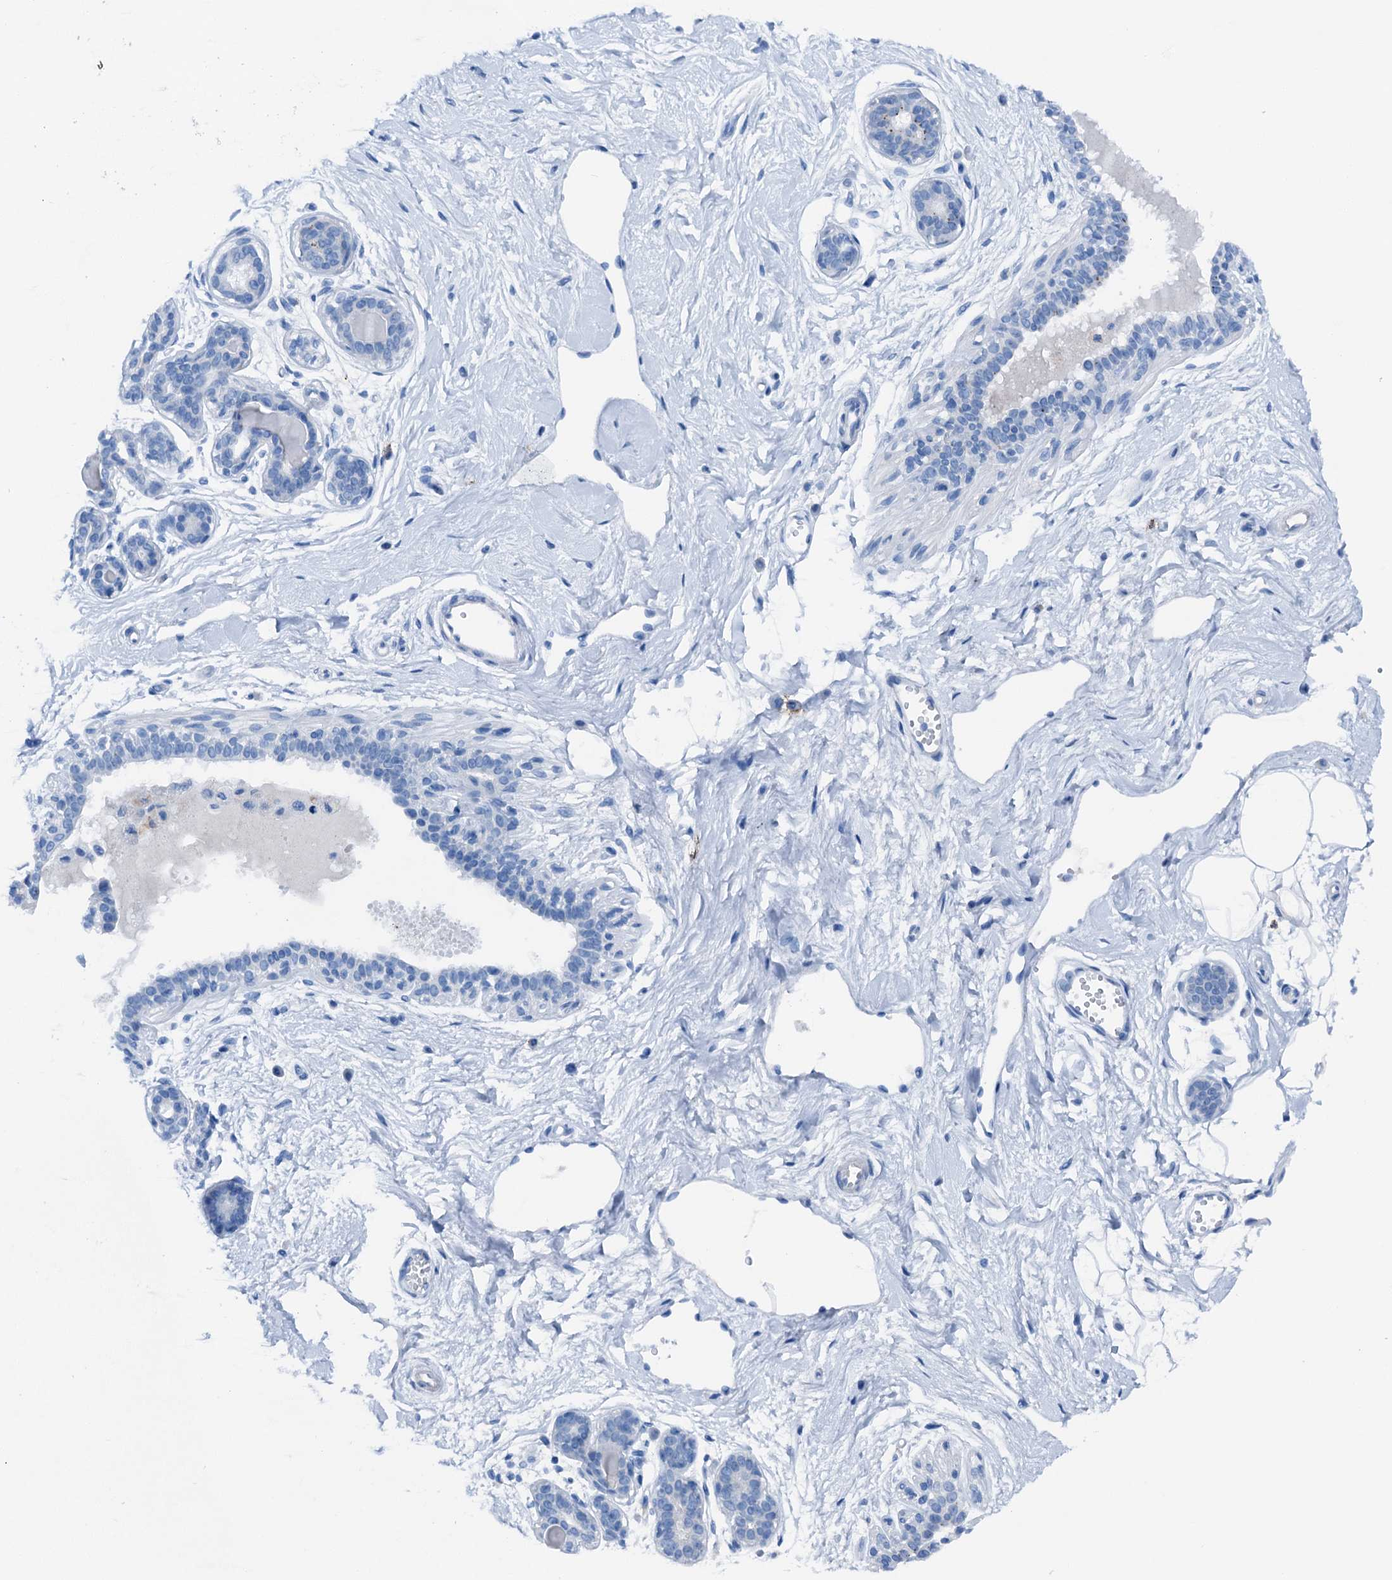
{"staining": {"intensity": "negative", "quantity": "none", "location": "none"}, "tissue": "breast", "cell_type": "Adipocytes", "image_type": "normal", "snomed": [{"axis": "morphology", "description": "Normal tissue, NOS"}, {"axis": "topography", "description": "Breast"}], "caption": "IHC of normal breast reveals no expression in adipocytes. The staining was performed using DAB (3,3'-diaminobenzidine) to visualize the protein expression in brown, while the nuclei were stained in blue with hematoxylin (Magnification: 20x).", "gene": "C1QTNF4", "patient": {"sex": "female", "age": 45}}